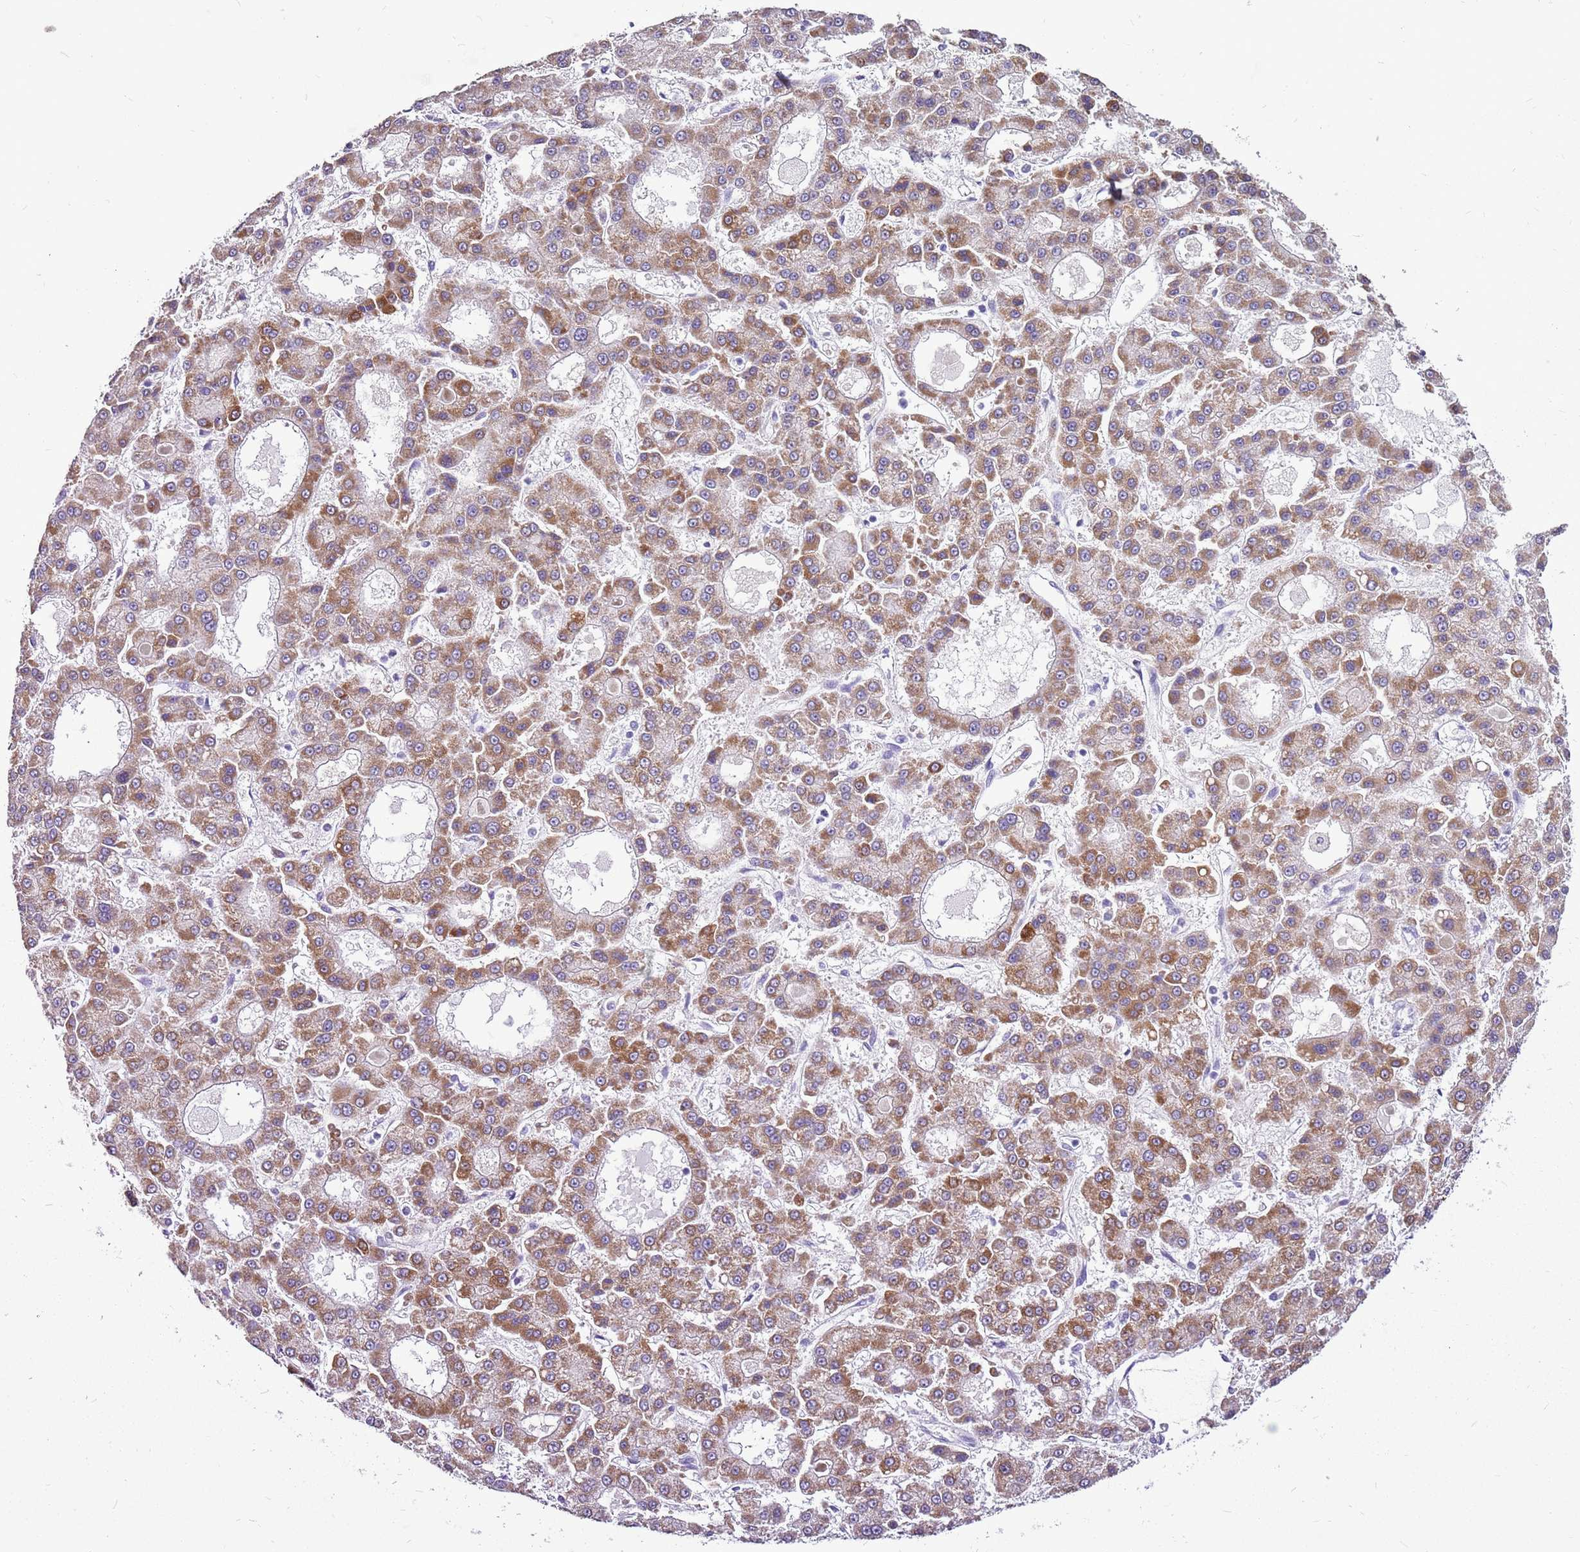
{"staining": {"intensity": "moderate", "quantity": ">75%", "location": "cytoplasmic/membranous"}, "tissue": "liver cancer", "cell_type": "Tumor cells", "image_type": "cancer", "snomed": [{"axis": "morphology", "description": "Carcinoma, Hepatocellular, NOS"}, {"axis": "topography", "description": "Liver"}], "caption": "High-power microscopy captured an IHC image of liver cancer, revealing moderate cytoplasmic/membranous expression in approximately >75% of tumor cells.", "gene": "ACSS3", "patient": {"sex": "male", "age": 70}}